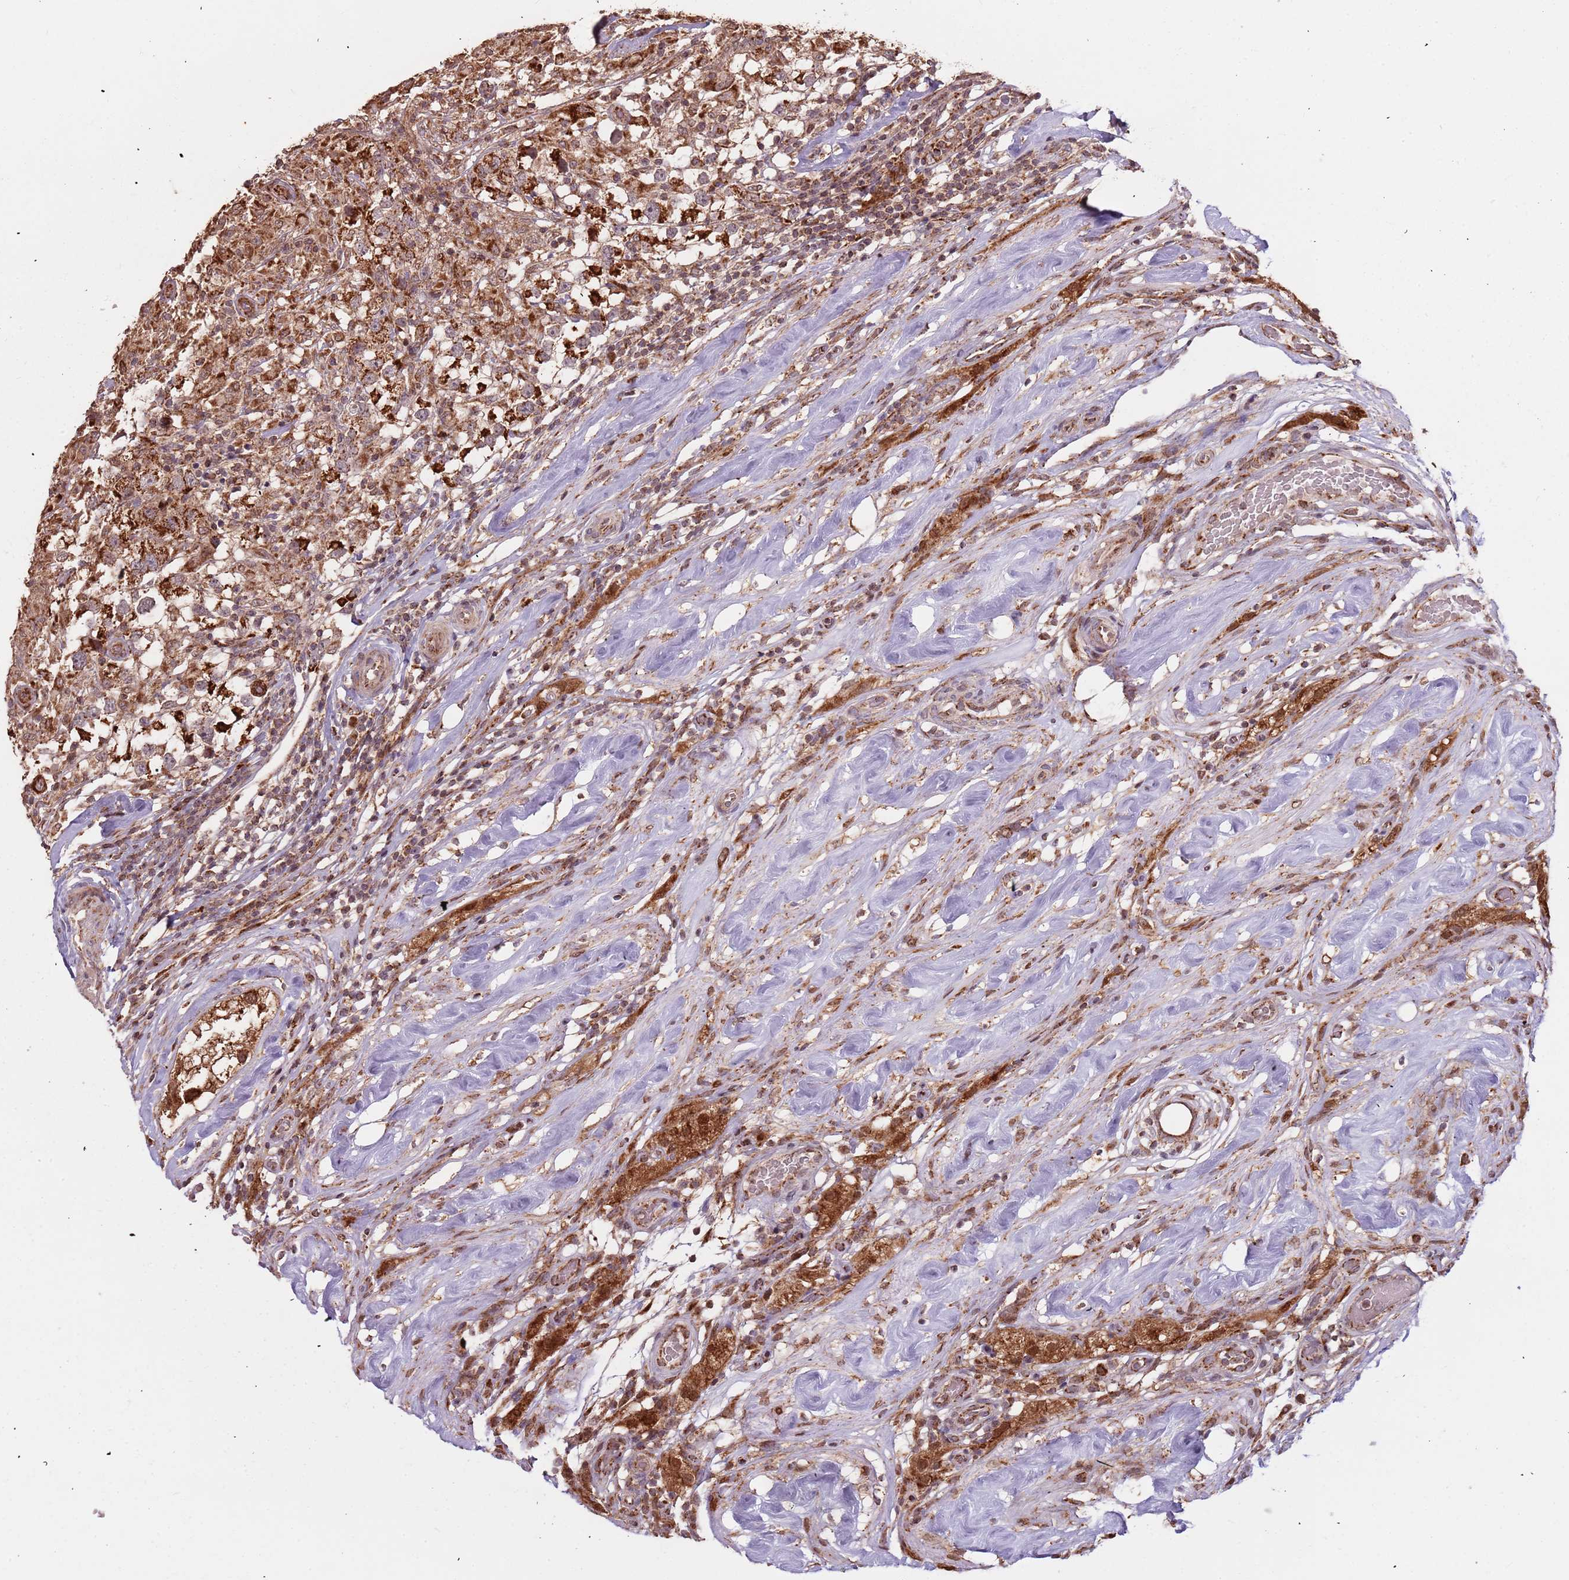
{"staining": {"intensity": "moderate", "quantity": ">75%", "location": "cytoplasmic/membranous"}, "tissue": "testis cancer", "cell_type": "Tumor cells", "image_type": "cancer", "snomed": [{"axis": "morphology", "description": "Seminoma, NOS"}, {"axis": "topography", "description": "Testis"}], "caption": "This histopathology image displays seminoma (testis) stained with IHC to label a protein in brown. The cytoplasmic/membranous of tumor cells show moderate positivity for the protein. Nuclei are counter-stained blue.", "gene": "IL17RD", "patient": {"sex": "male", "age": 46}}